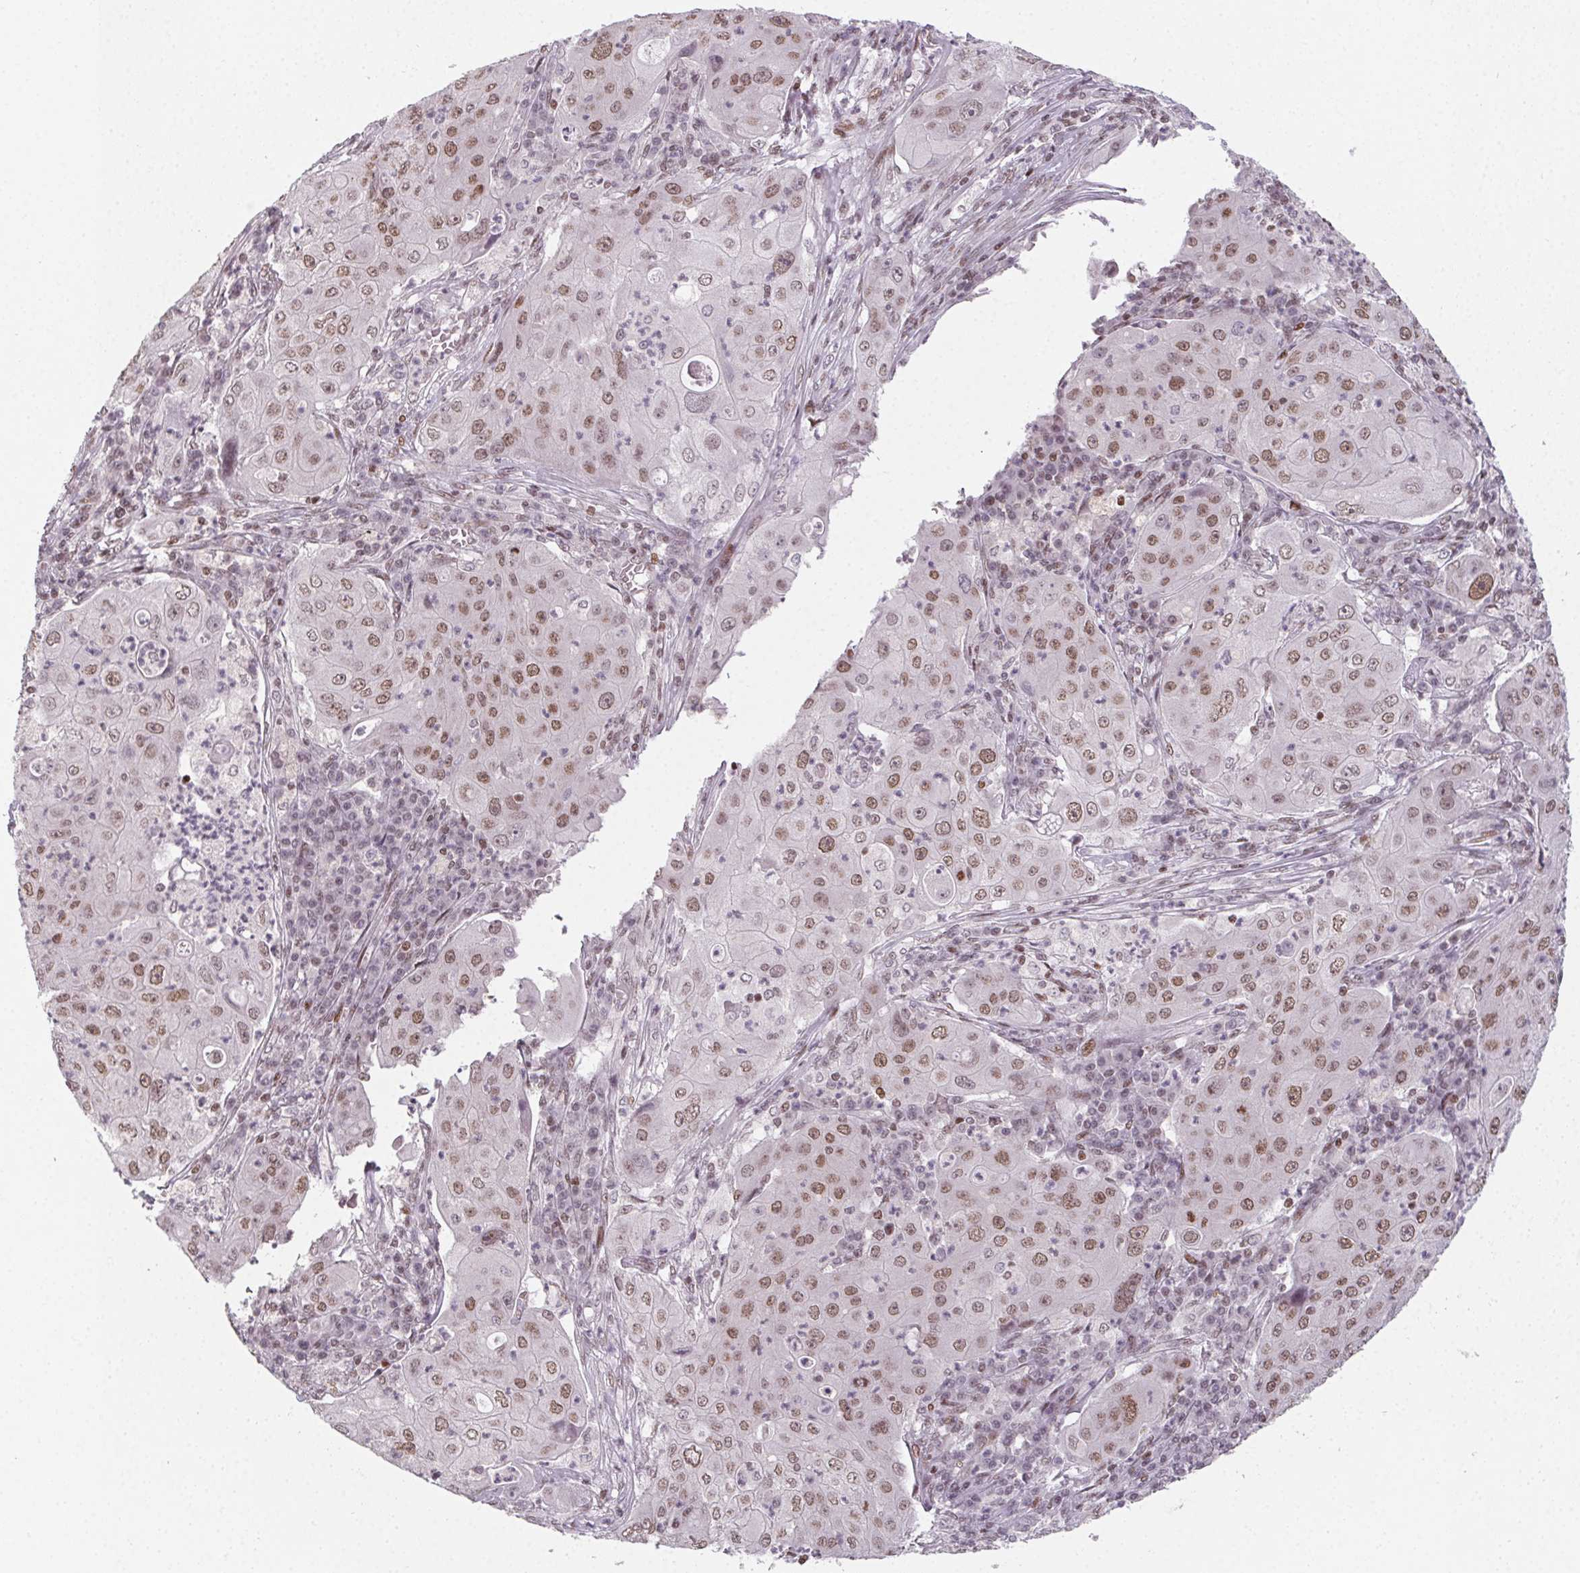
{"staining": {"intensity": "moderate", "quantity": ">75%", "location": "nuclear"}, "tissue": "lung cancer", "cell_type": "Tumor cells", "image_type": "cancer", "snomed": [{"axis": "morphology", "description": "Squamous cell carcinoma, NOS"}, {"axis": "topography", "description": "Lung"}], "caption": "Immunohistochemical staining of human lung squamous cell carcinoma demonstrates moderate nuclear protein positivity in about >75% of tumor cells.", "gene": "KMT2A", "patient": {"sex": "female", "age": 59}}